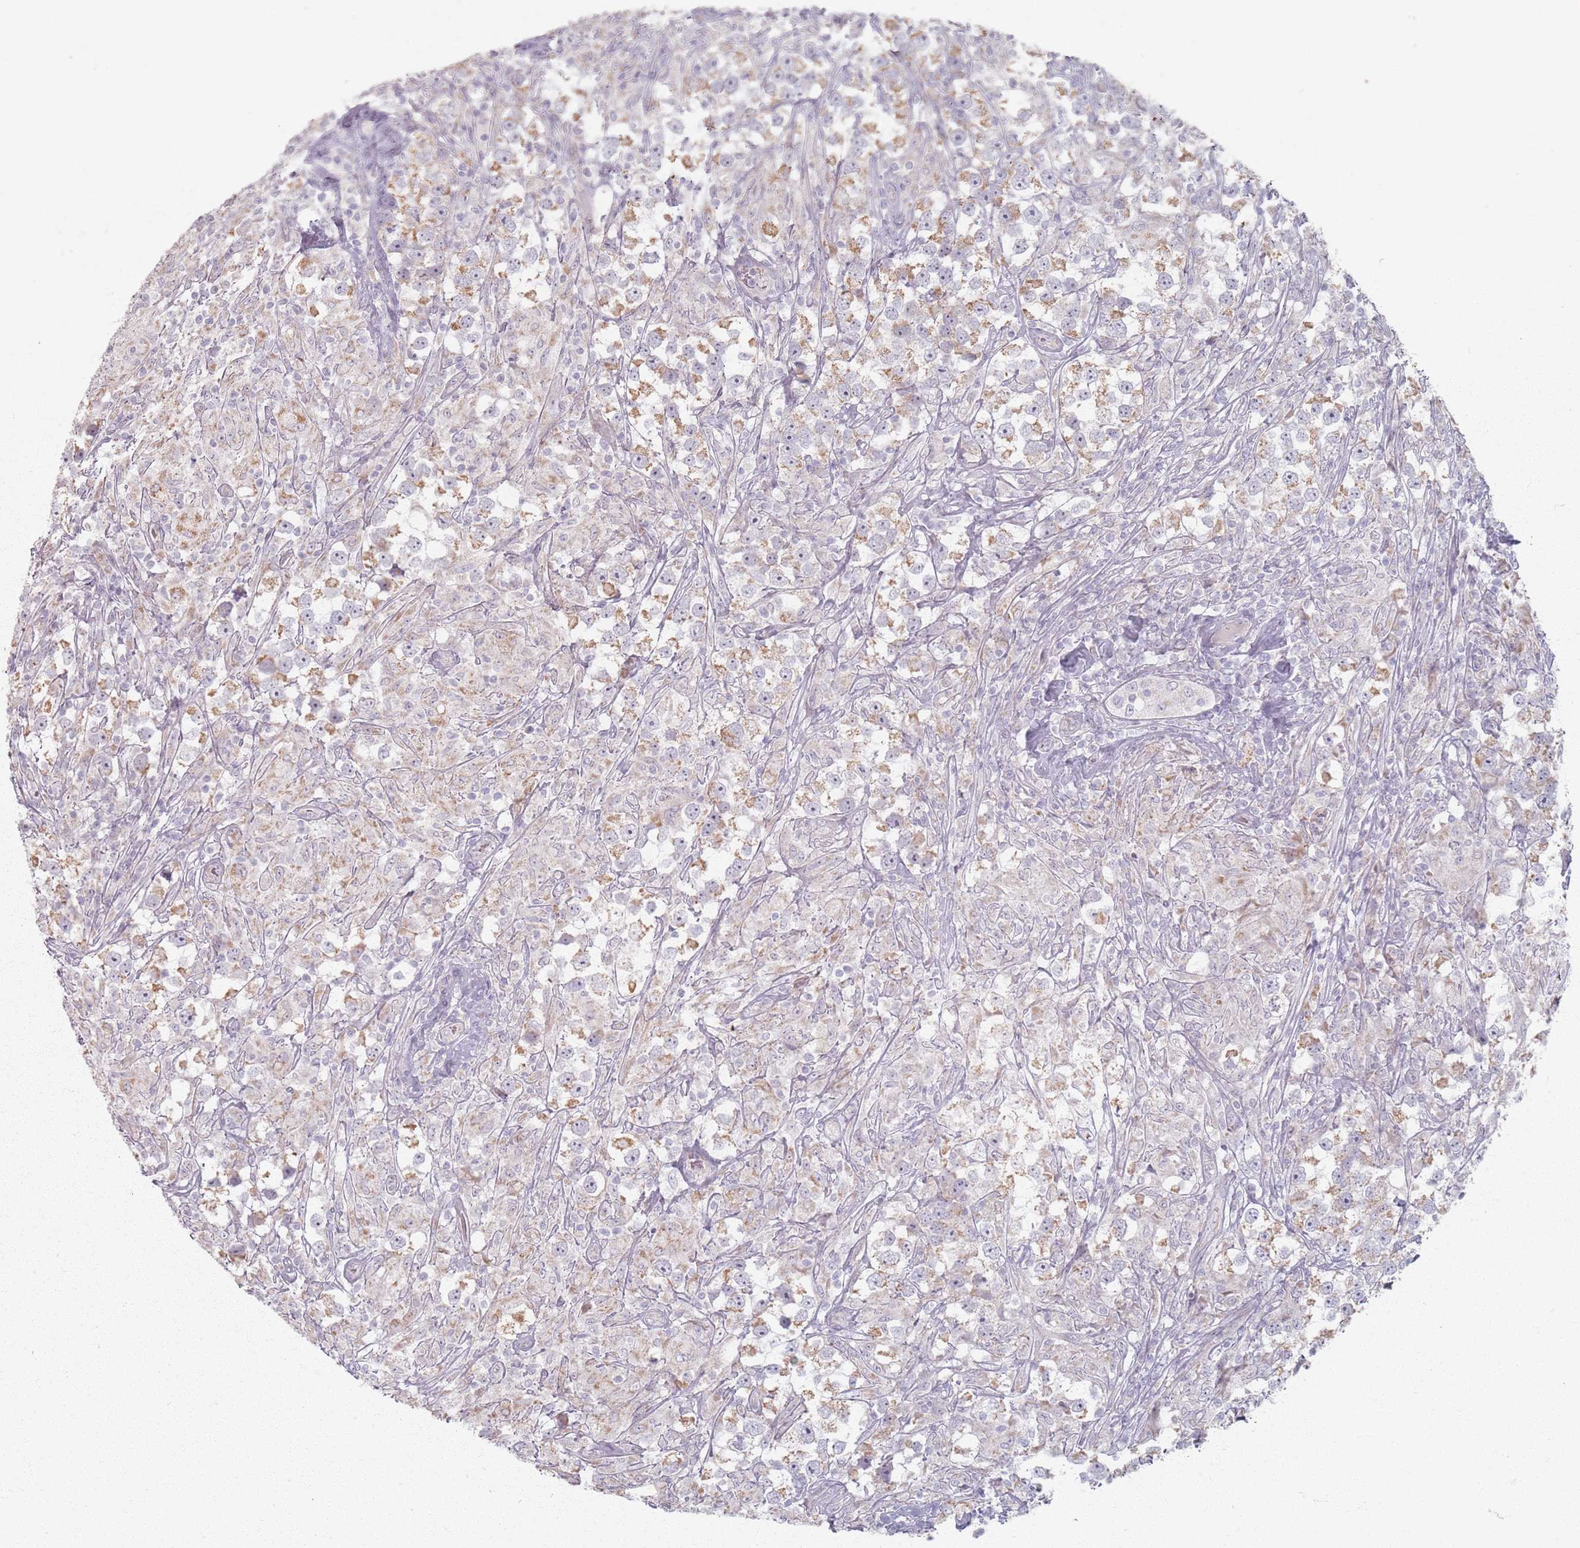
{"staining": {"intensity": "moderate", "quantity": "25%-75%", "location": "cytoplasmic/membranous"}, "tissue": "testis cancer", "cell_type": "Tumor cells", "image_type": "cancer", "snomed": [{"axis": "morphology", "description": "Seminoma, NOS"}, {"axis": "topography", "description": "Testis"}], "caption": "High-power microscopy captured an IHC histopathology image of seminoma (testis), revealing moderate cytoplasmic/membranous positivity in about 25%-75% of tumor cells. (DAB (3,3'-diaminobenzidine) IHC with brightfield microscopy, high magnification).", "gene": "PKD2L2", "patient": {"sex": "male", "age": 46}}